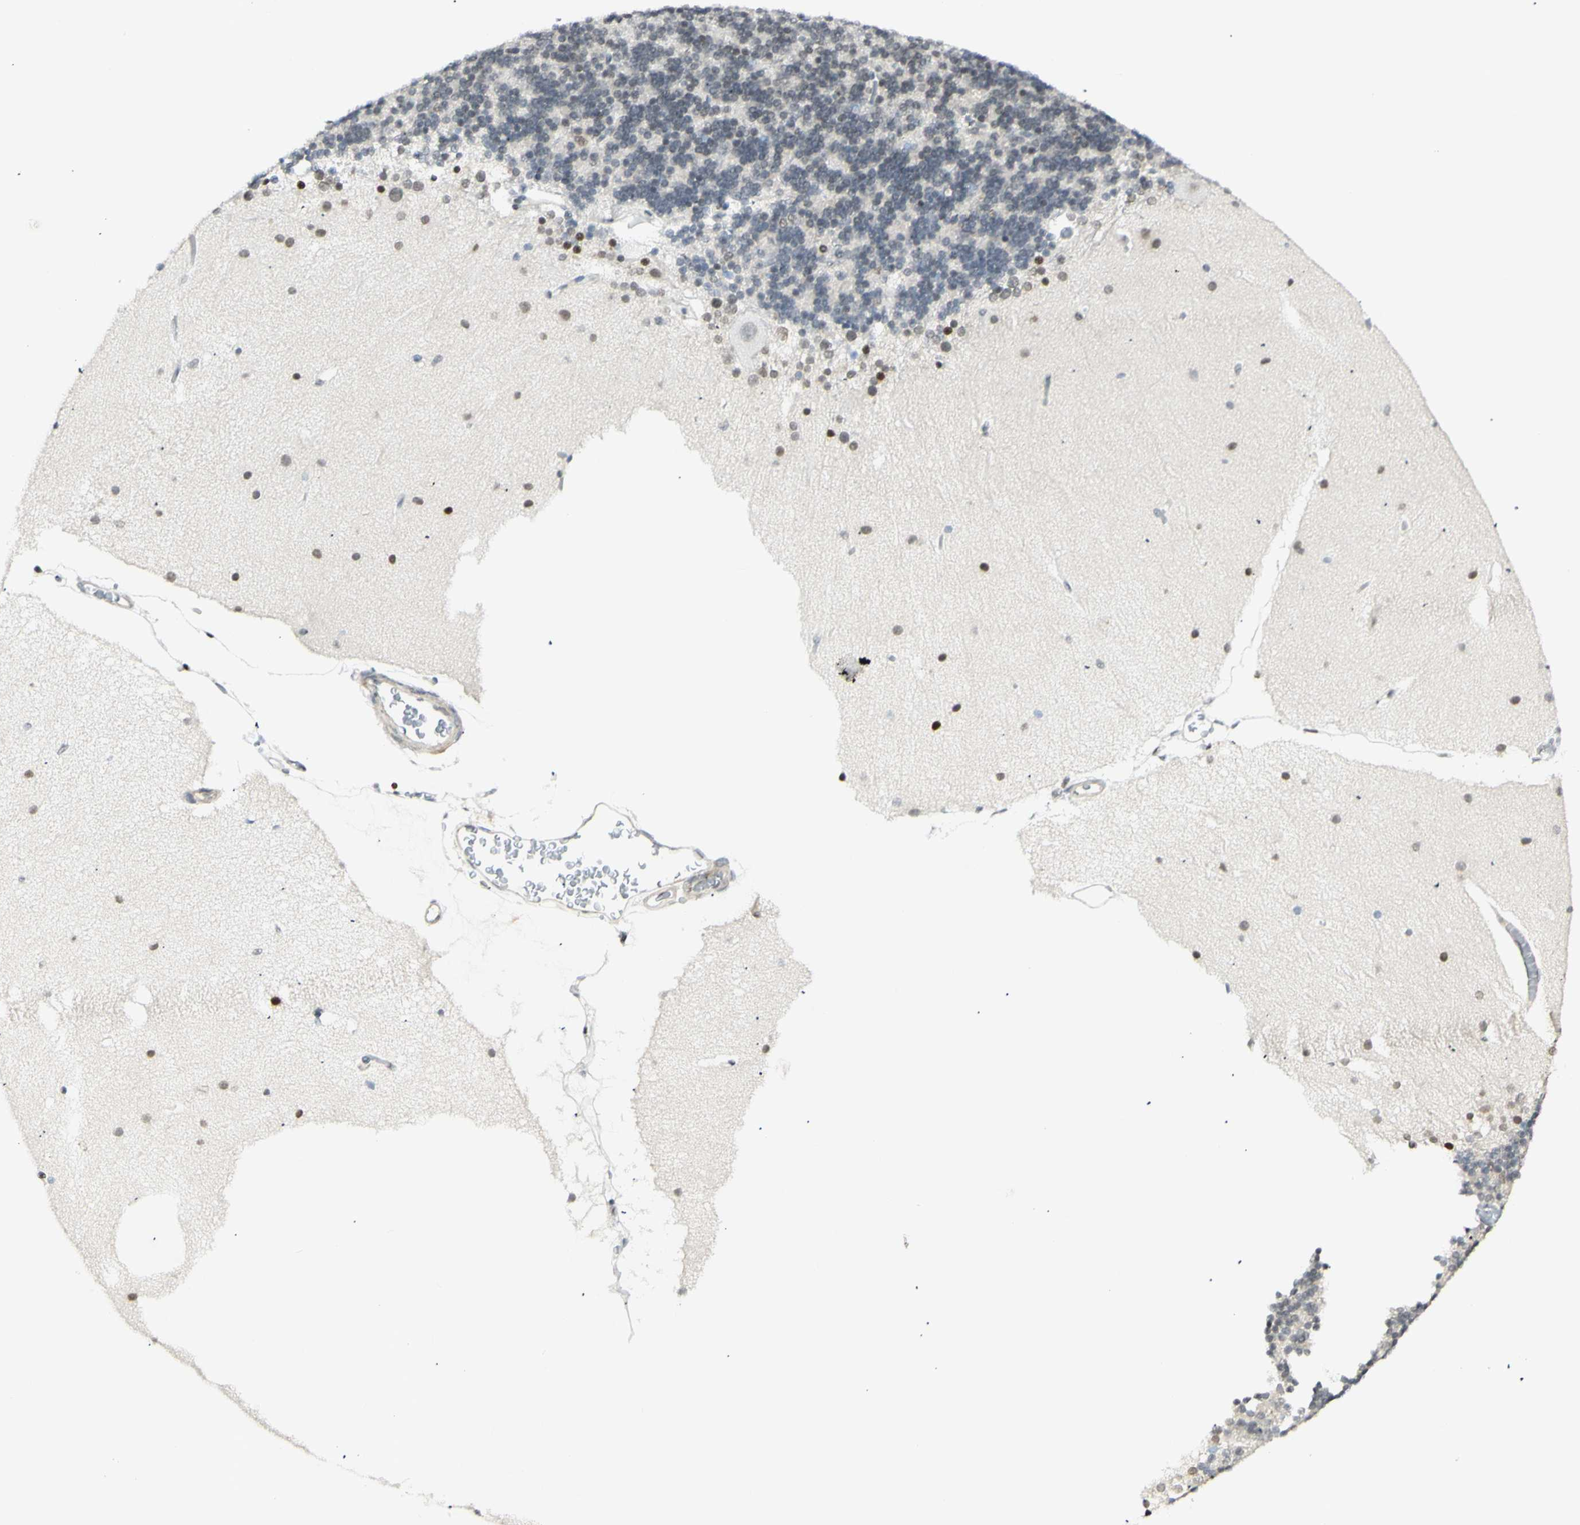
{"staining": {"intensity": "weak", "quantity": "<25%", "location": "nuclear"}, "tissue": "cerebellum", "cell_type": "Cells in granular layer", "image_type": "normal", "snomed": [{"axis": "morphology", "description": "Normal tissue, NOS"}, {"axis": "topography", "description": "Cerebellum"}], "caption": "The immunohistochemistry (IHC) histopathology image has no significant staining in cells in granular layer of cerebellum.", "gene": "ZMYM6", "patient": {"sex": "female", "age": 54}}